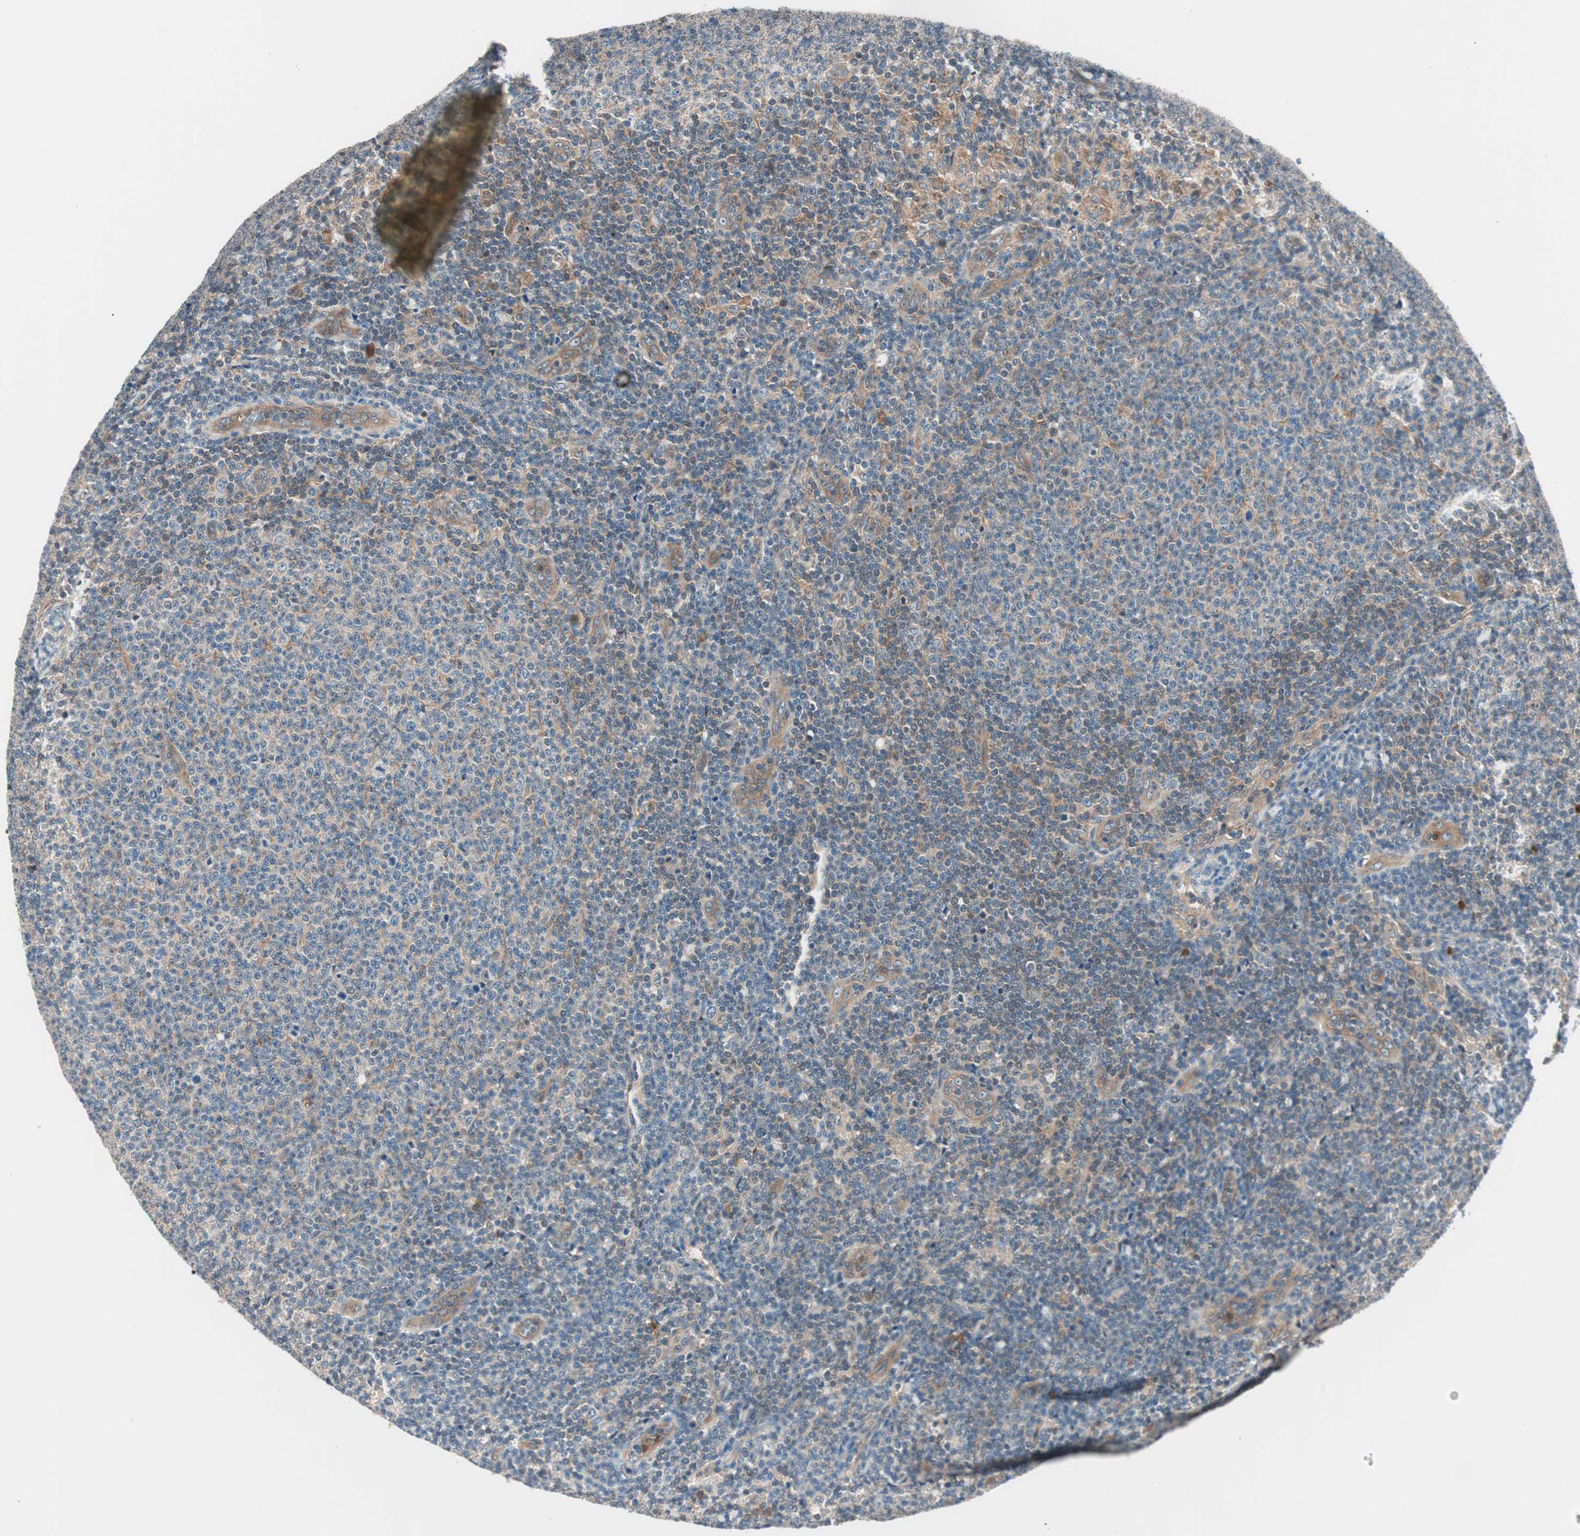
{"staining": {"intensity": "weak", "quantity": "25%-75%", "location": "cytoplasmic/membranous"}, "tissue": "lymphoma", "cell_type": "Tumor cells", "image_type": "cancer", "snomed": [{"axis": "morphology", "description": "Malignant lymphoma, non-Hodgkin's type, Low grade"}, {"axis": "topography", "description": "Lymph node"}], "caption": "IHC micrograph of malignant lymphoma, non-Hodgkin's type (low-grade) stained for a protein (brown), which displays low levels of weak cytoplasmic/membranous positivity in approximately 25%-75% of tumor cells.", "gene": "TSG101", "patient": {"sex": "male", "age": 66}}